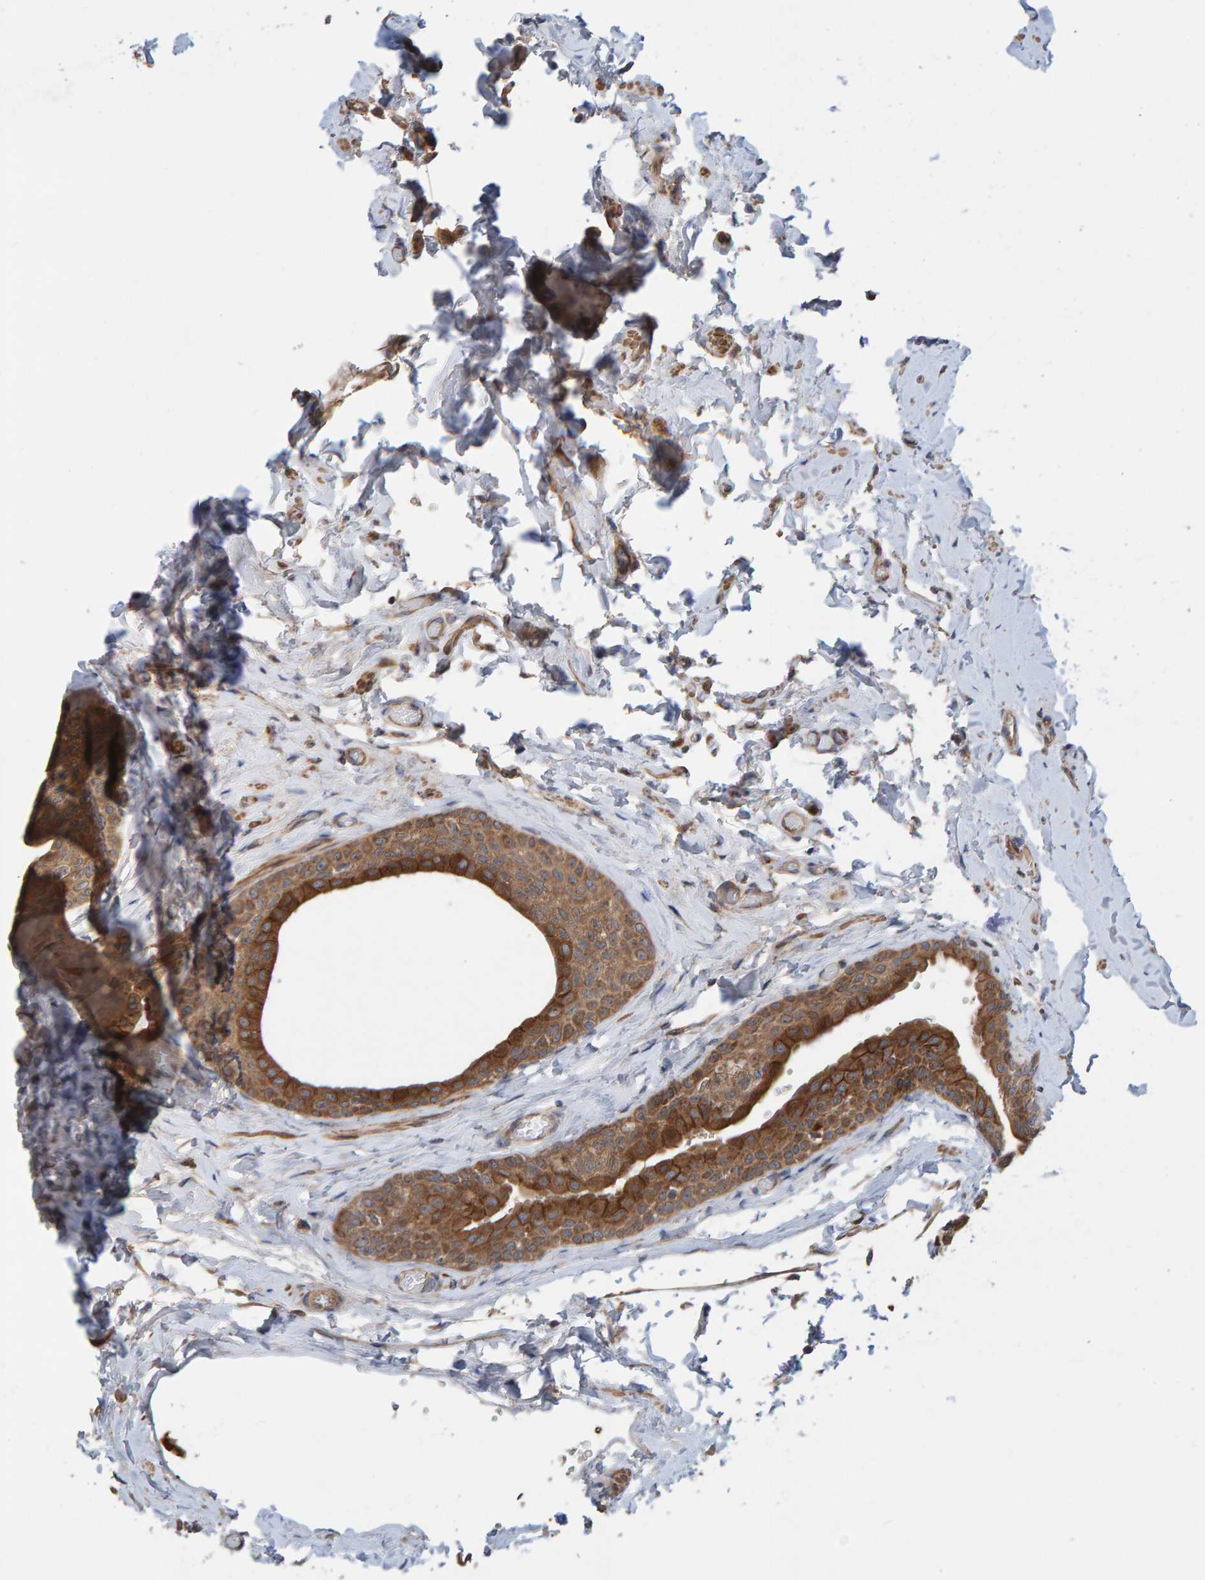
{"staining": {"intensity": "strong", "quantity": ">75%", "location": "cytoplasmic/membranous"}, "tissue": "epididymis", "cell_type": "Glandular cells", "image_type": "normal", "snomed": [{"axis": "morphology", "description": "Normal tissue, NOS"}, {"axis": "topography", "description": "Testis"}, {"axis": "topography", "description": "Epididymis"}], "caption": "DAB (3,3'-diaminobenzidine) immunohistochemical staining of unremarkable human epididymis reveals strong cytoplasmic/membranous protein staining in about >75% of glandular cells.", "gene": "KIAA0753", "patient": {"sex": "male", "age": 36}}